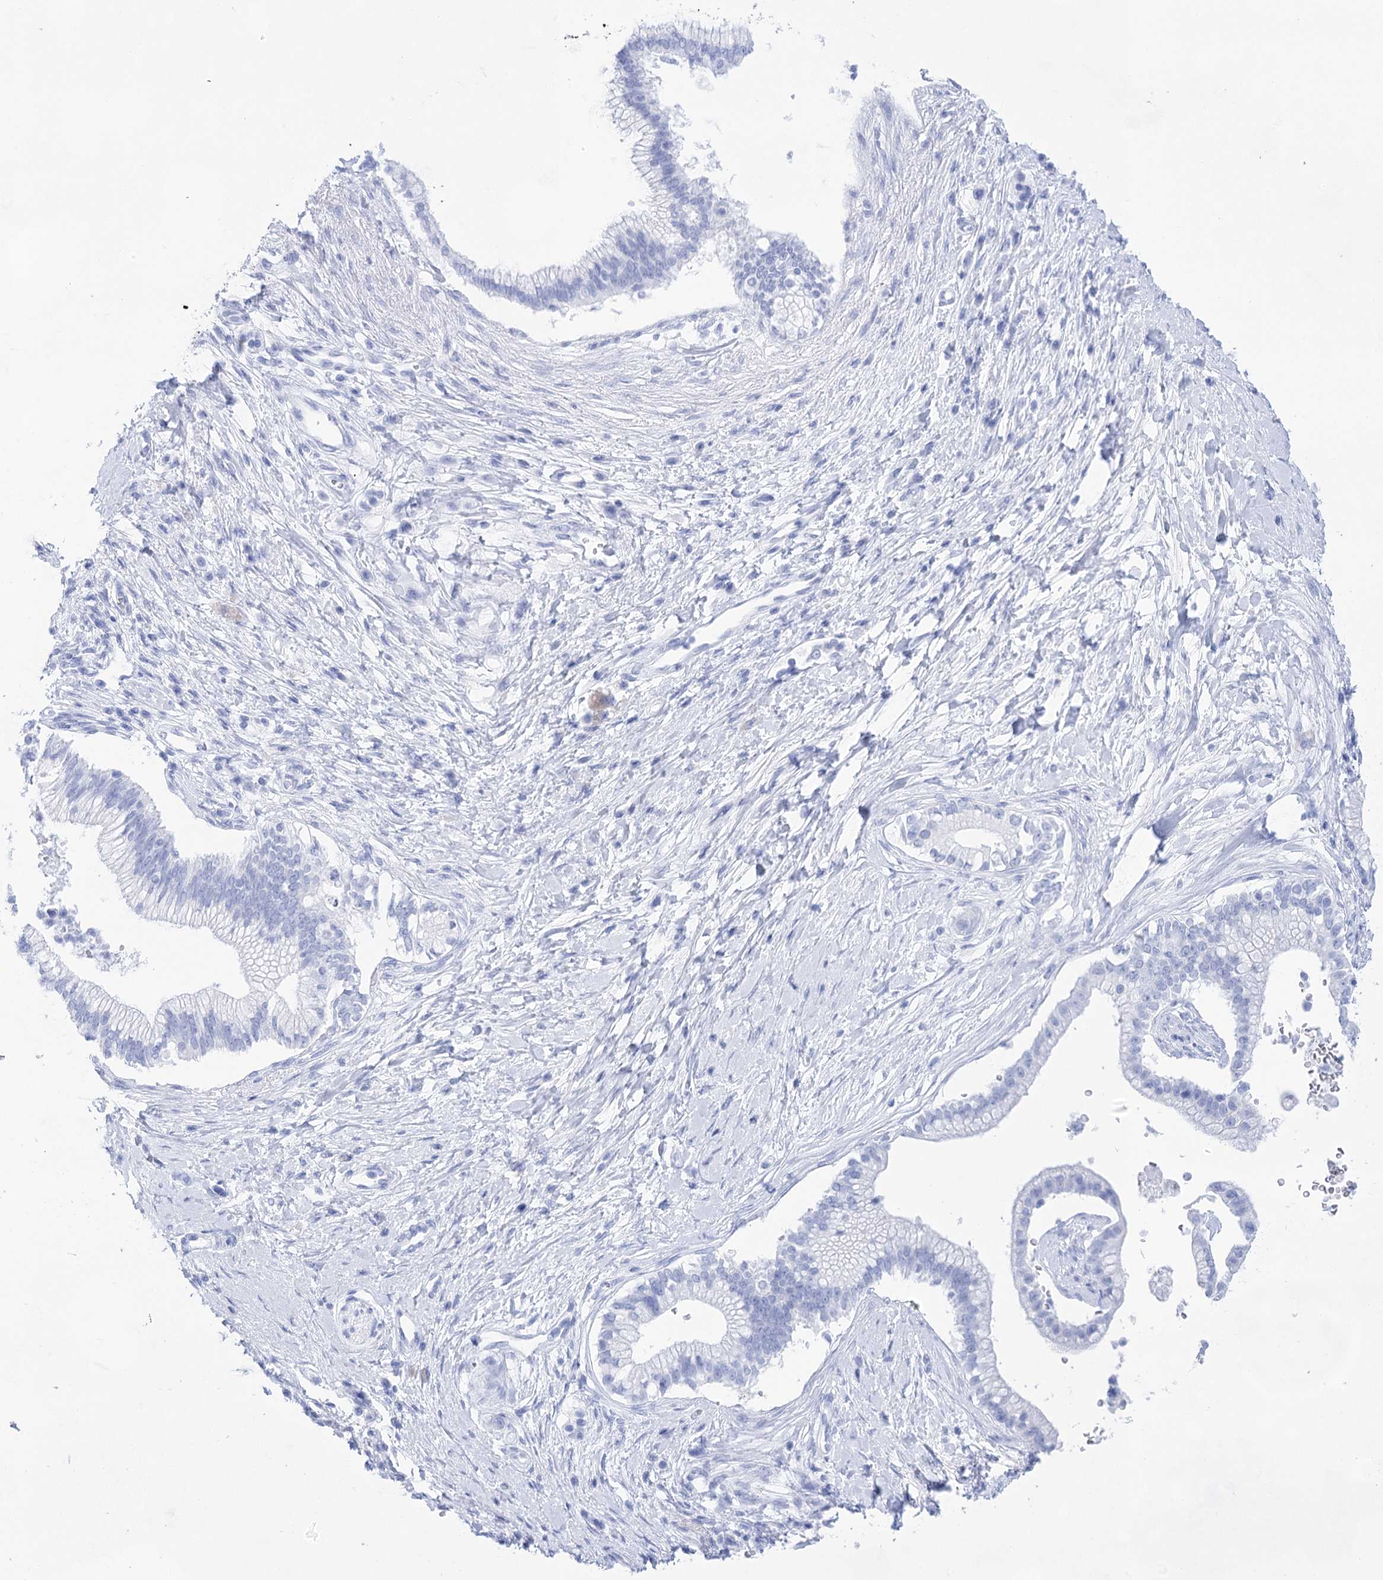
{"staining": {"intensity": "negative", "quantity": "none", "location": "none"}, "tissue": "pancreatic cancer", "cell_type": "Tumor cells", "image_type": "cancer", "snomed": [{"axis": "morphology", "description": "Adenocarcinoma, NOS"}, {"axis": "topography", "description": "Pancreas"}], "caption": "High power microscopy histopathology image of an immunohistochemistry (IHC) micrograph of adenocarcinoma (pancreatic), revealing no significant staining in tumor cells.", "gene": "LALBA", "patient": {"sex": "male", "age": 68}}